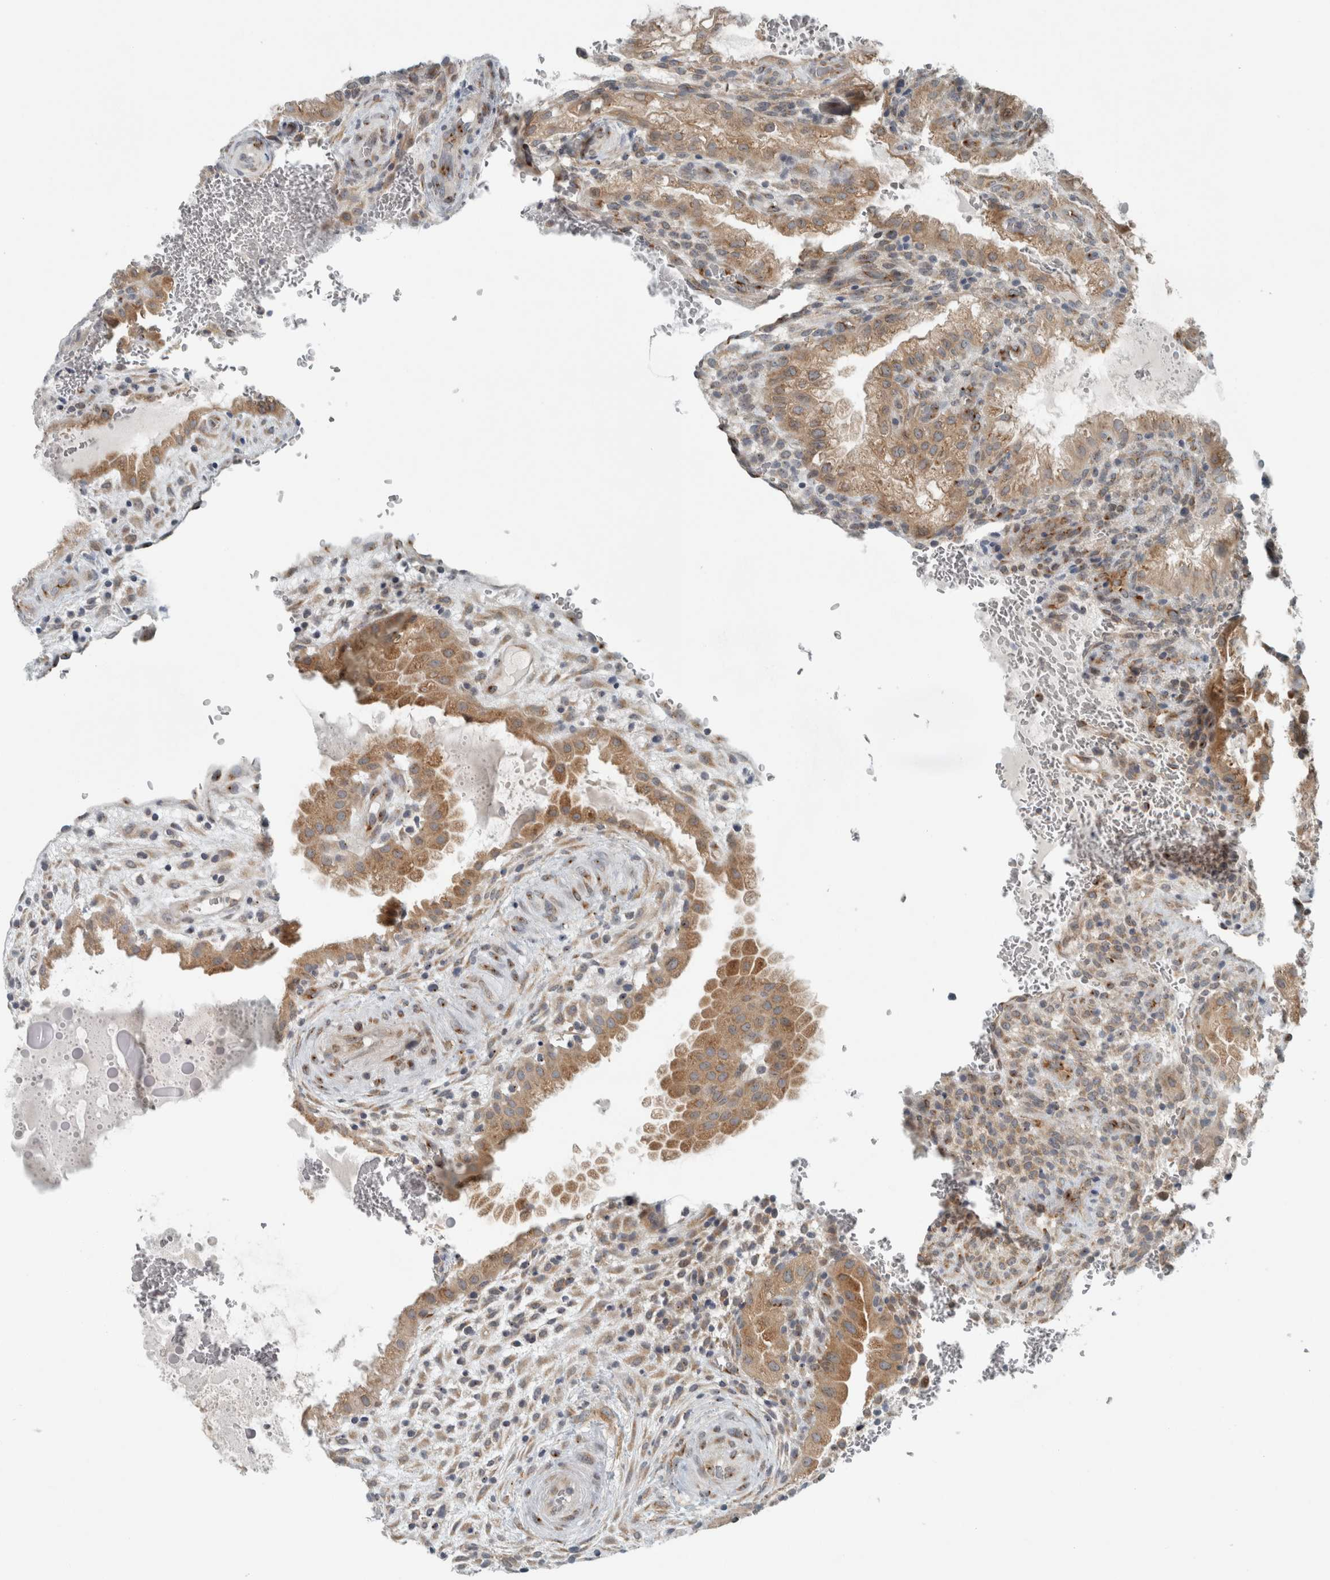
{"staining": {"intensity": "strong", "quantity": ">75%", "location": "cytoplasmic/membranous"}, "tissue": "placenta", "cell_type": "Decidual cells", "image_type": "normal", "snomed": [{"axis": "morphology", "description": "Normal tissue, NOS"}, {"axis": "topography", "description": "Placenta"}], "caption": "Immunohistochemistry photomicrograph of normal human placenta stained for a protein (brown), which exhibits high levels of strong cytoplasmic/membranous positivity in about >75% of decidual cells.", "gene": "KIF1C", "patient": {"sex": "female", "age": 35}}